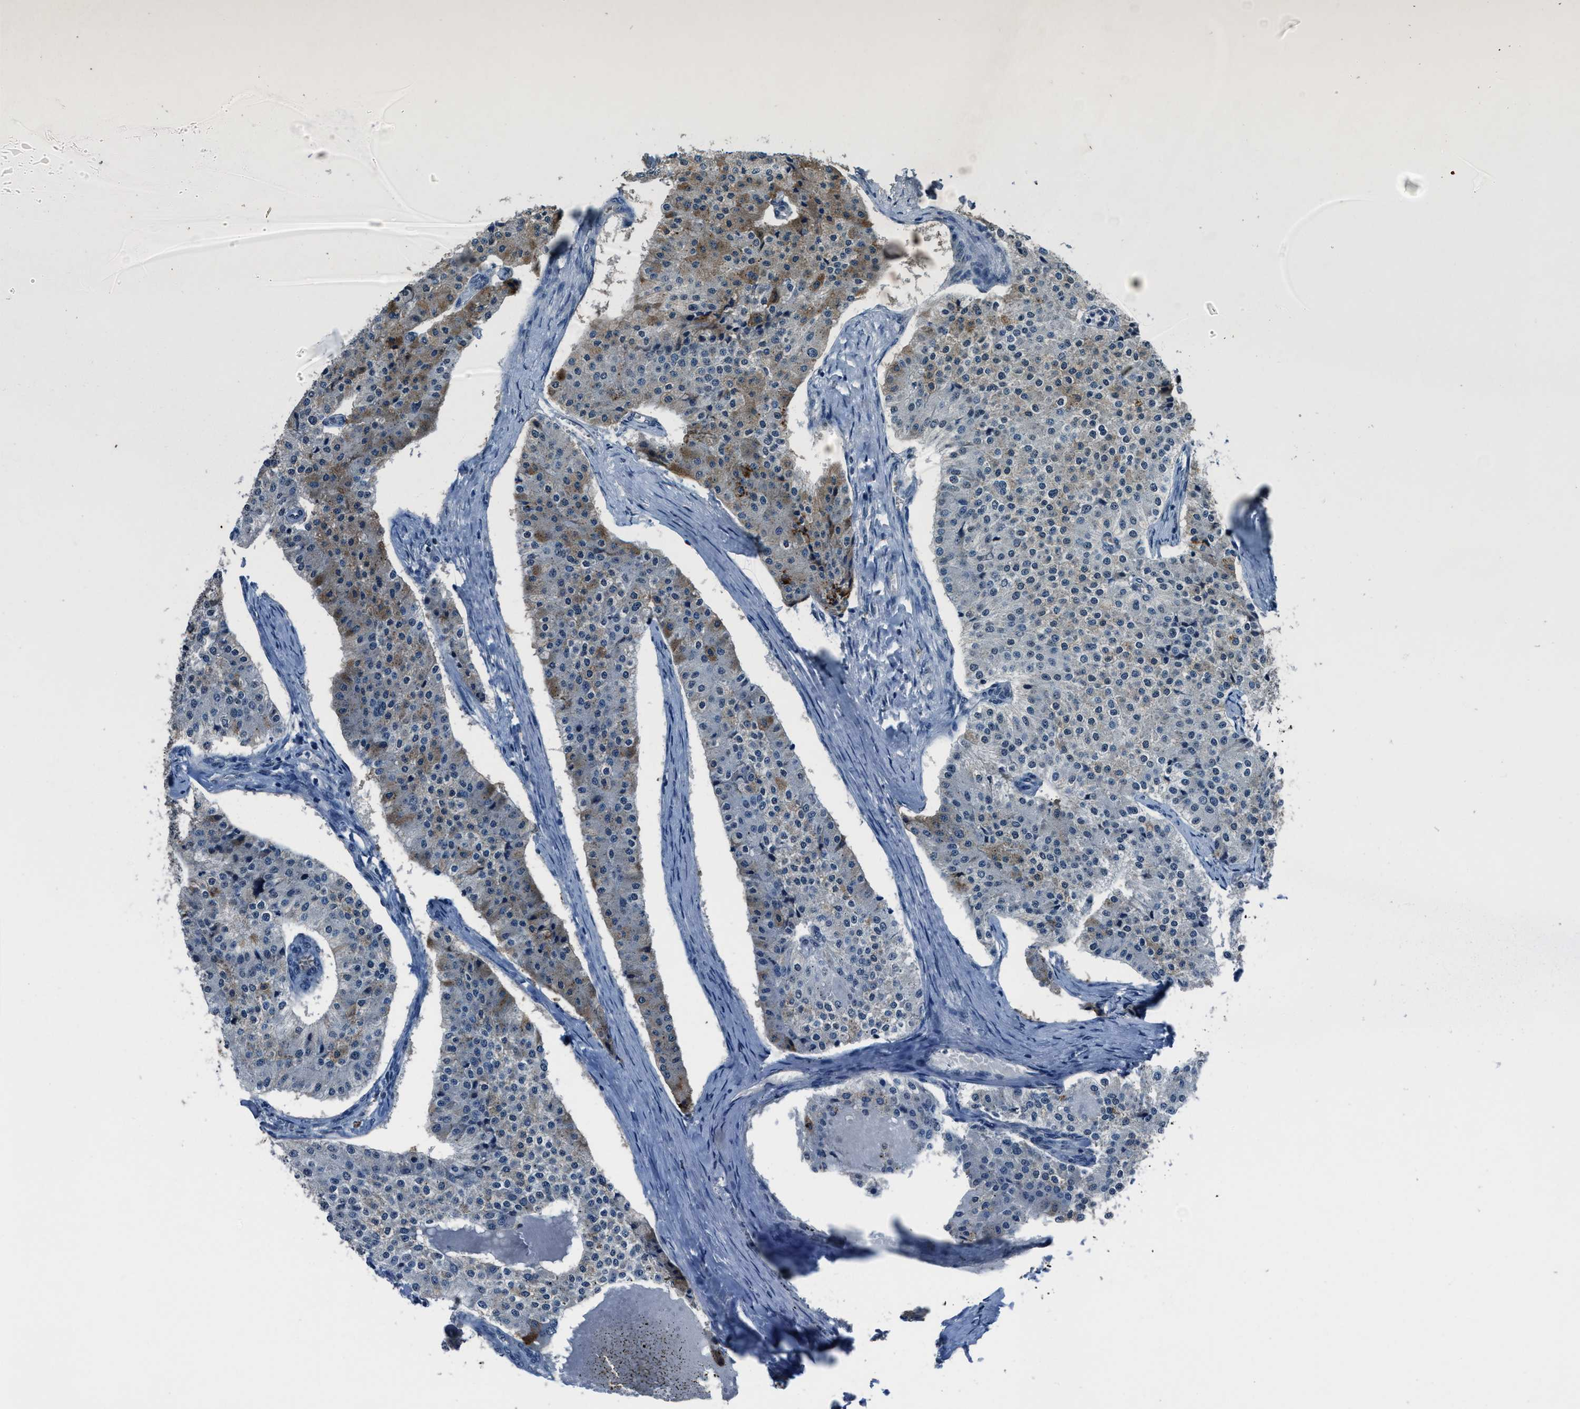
{"staining": {"intensity": "moderate", "quantity": "<25%", "location": "cytoplasmic/membranous"}, "tissue": "carcinoid", "cell_type": "Tumor cells", "image_type": "cancer", "snomed": [{"axis": "morphology", "description": "Carcinoid, malignant, NOS"}, {"axis": "topography", "description": "Colon"}], "caption": "Protein analysis of carcinoid tissue reveals moderate cytoplasmic/membranous positivity in approximately <25% of tumor cells.", "gene": "DUSP19", "patient": {"sex": "female", "age": 52}}